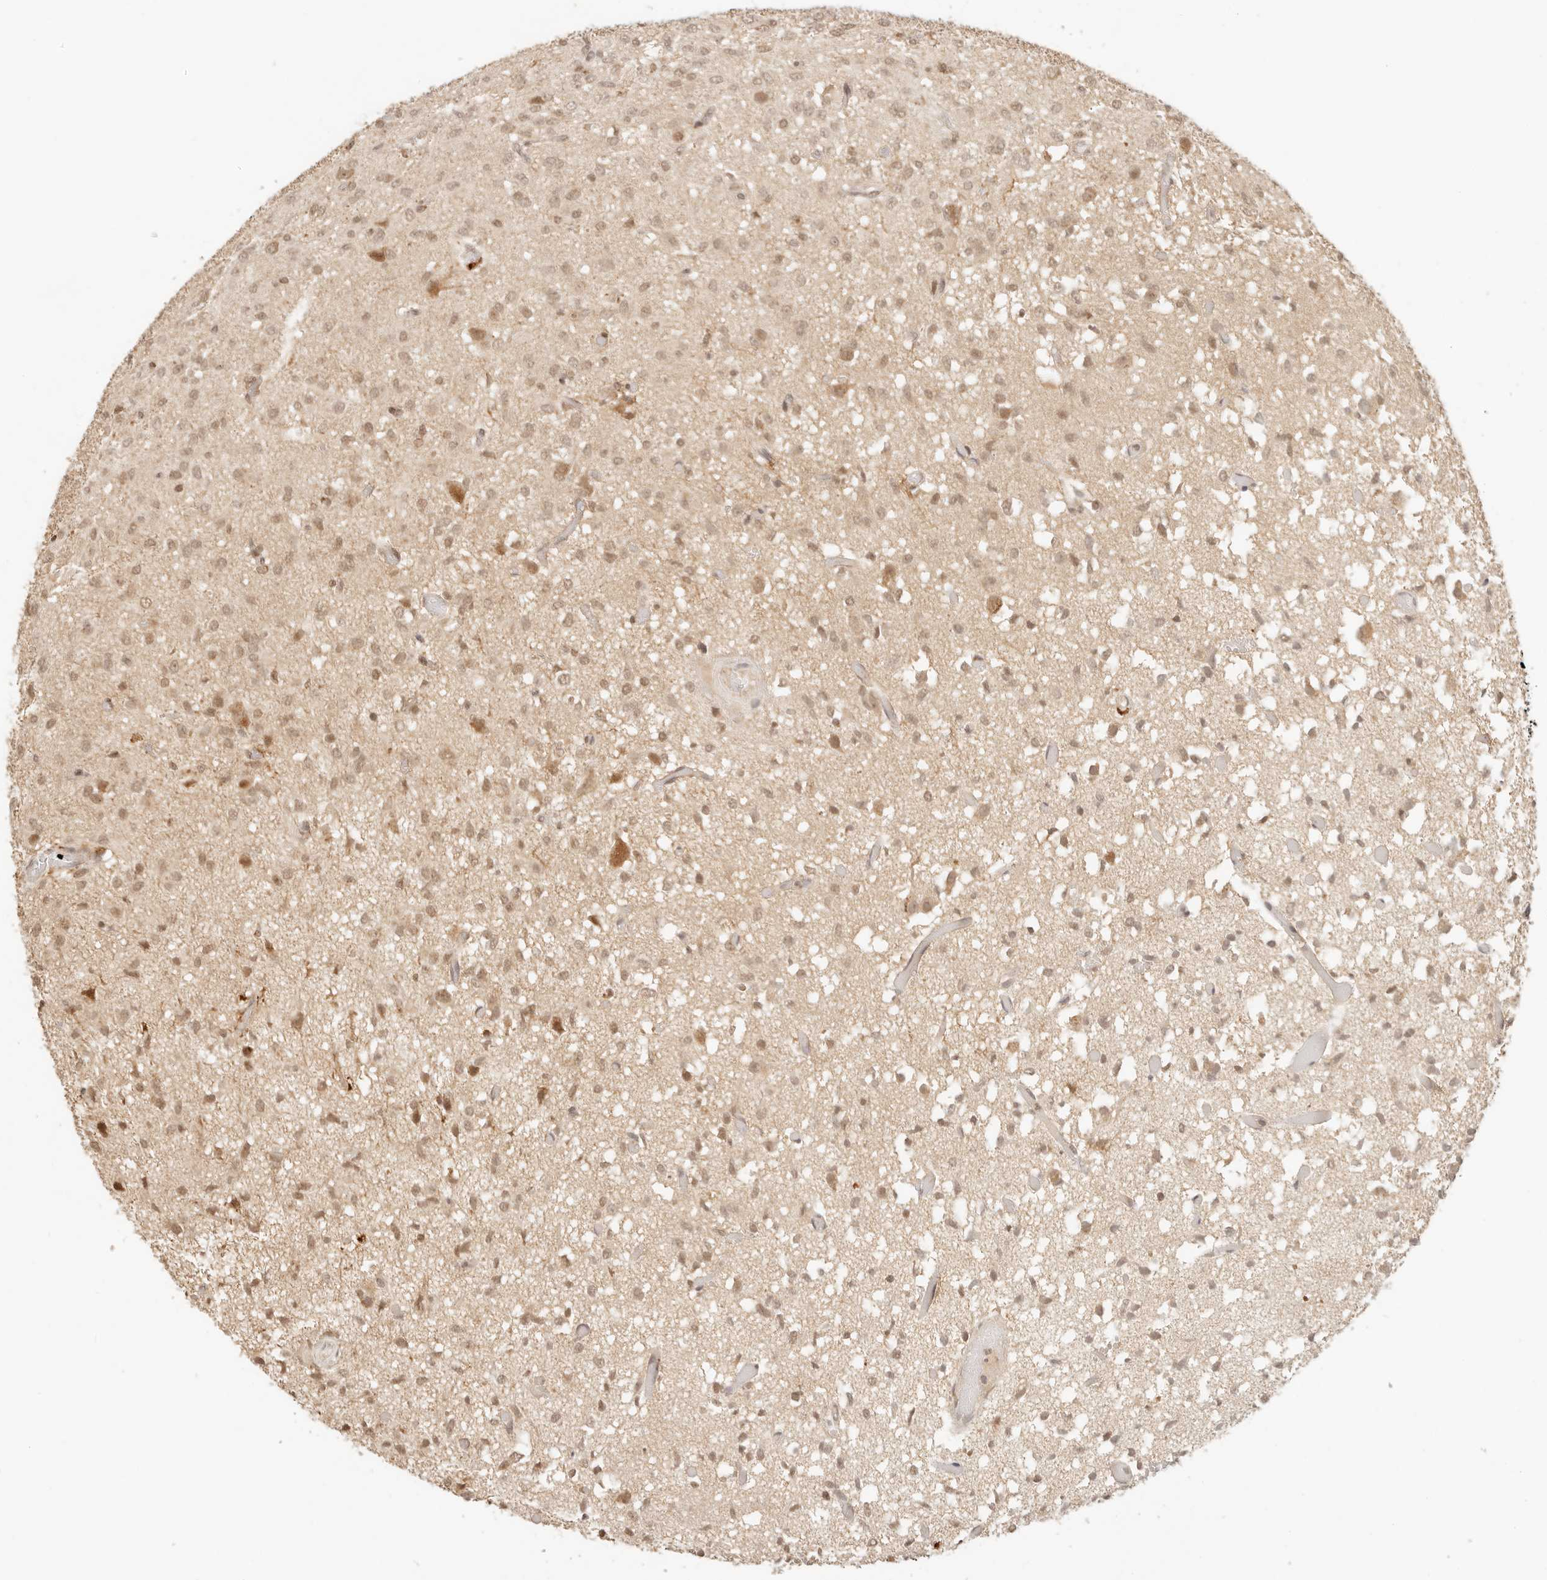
{"staining": {"intensity": "weak", "quantity": ">75%", "location": "cytoplasmic/membranous,nuclear"}, "tissue": "glioma", "cell_type": "Tumor cells", "image_type": "cancer", "snomed": [{"axis": "morphology", "description": "Glioma, malignant, High grade"}, {"axis": "topography", "description": "Brain"}], "caption": "A brown stain labels weak cytoplasmic/membranous and nuclear expression of a protein in glioma tumor cells.", "gene": "INTS11", "patient": {"sex": "female", "age": 59}}